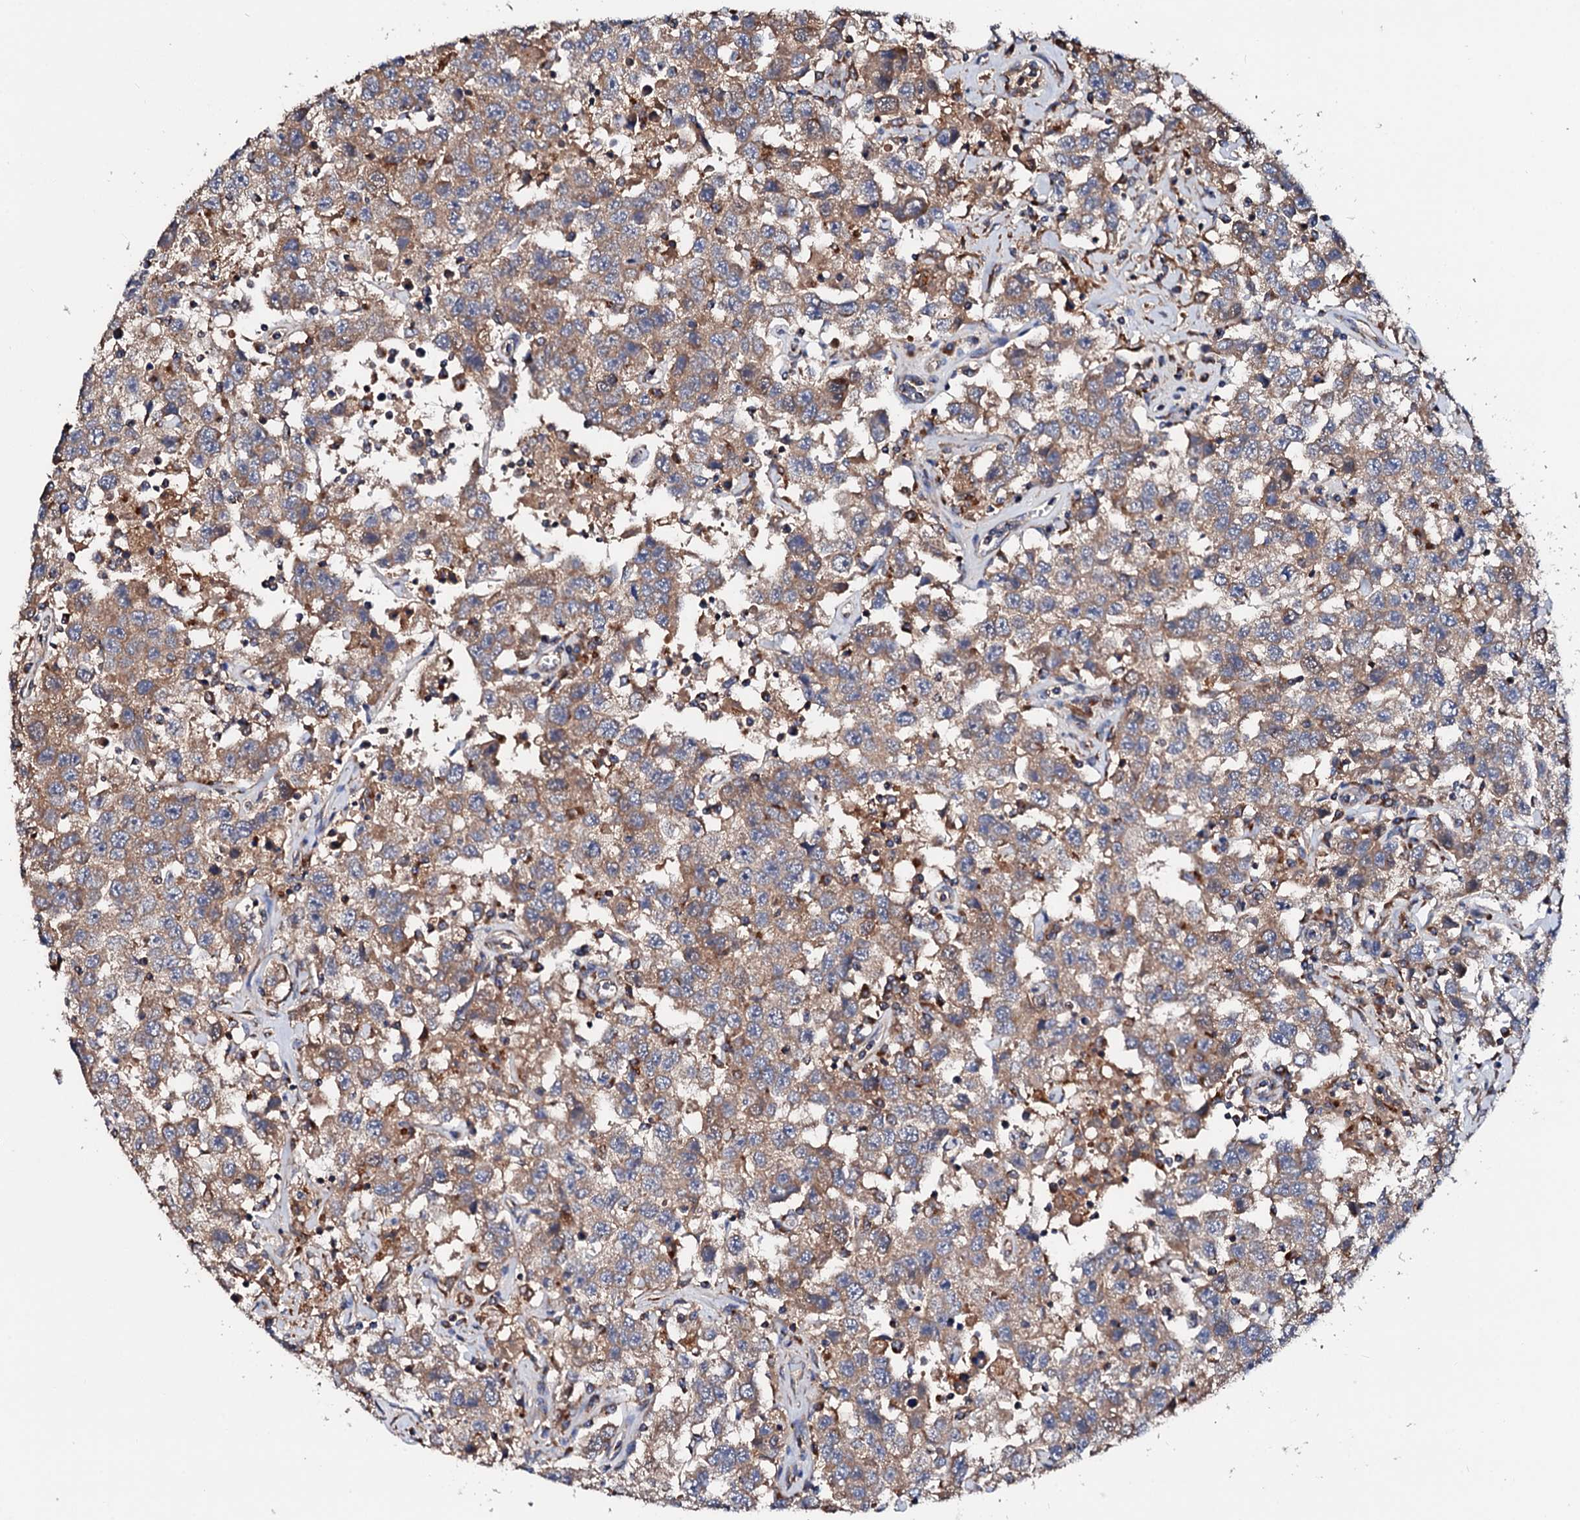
{"staining": {"intensity": "weak", "quantity": ">75%", "location": "cytoplasmic/membranous"}, "tissue": "testis cancer", "cell_type": "Tumor cells", "image_type": "cancer", "snomed": [{"axis": "morphology", "description": "Seminoma, NOS"}, {"axis": "topography", "description": "Testis"}], "caption": "This histopathology image demonstrates testis cancer stained with immunohistochemistry (IHC) to label a protein in brown. The cytoplasmic/membranous of tumor cells show weak positivity for the protein. Nuclei are counter-stained blue.", "gene": "ST3GAL1", "patient": {"sex": "male", "age": 41}}